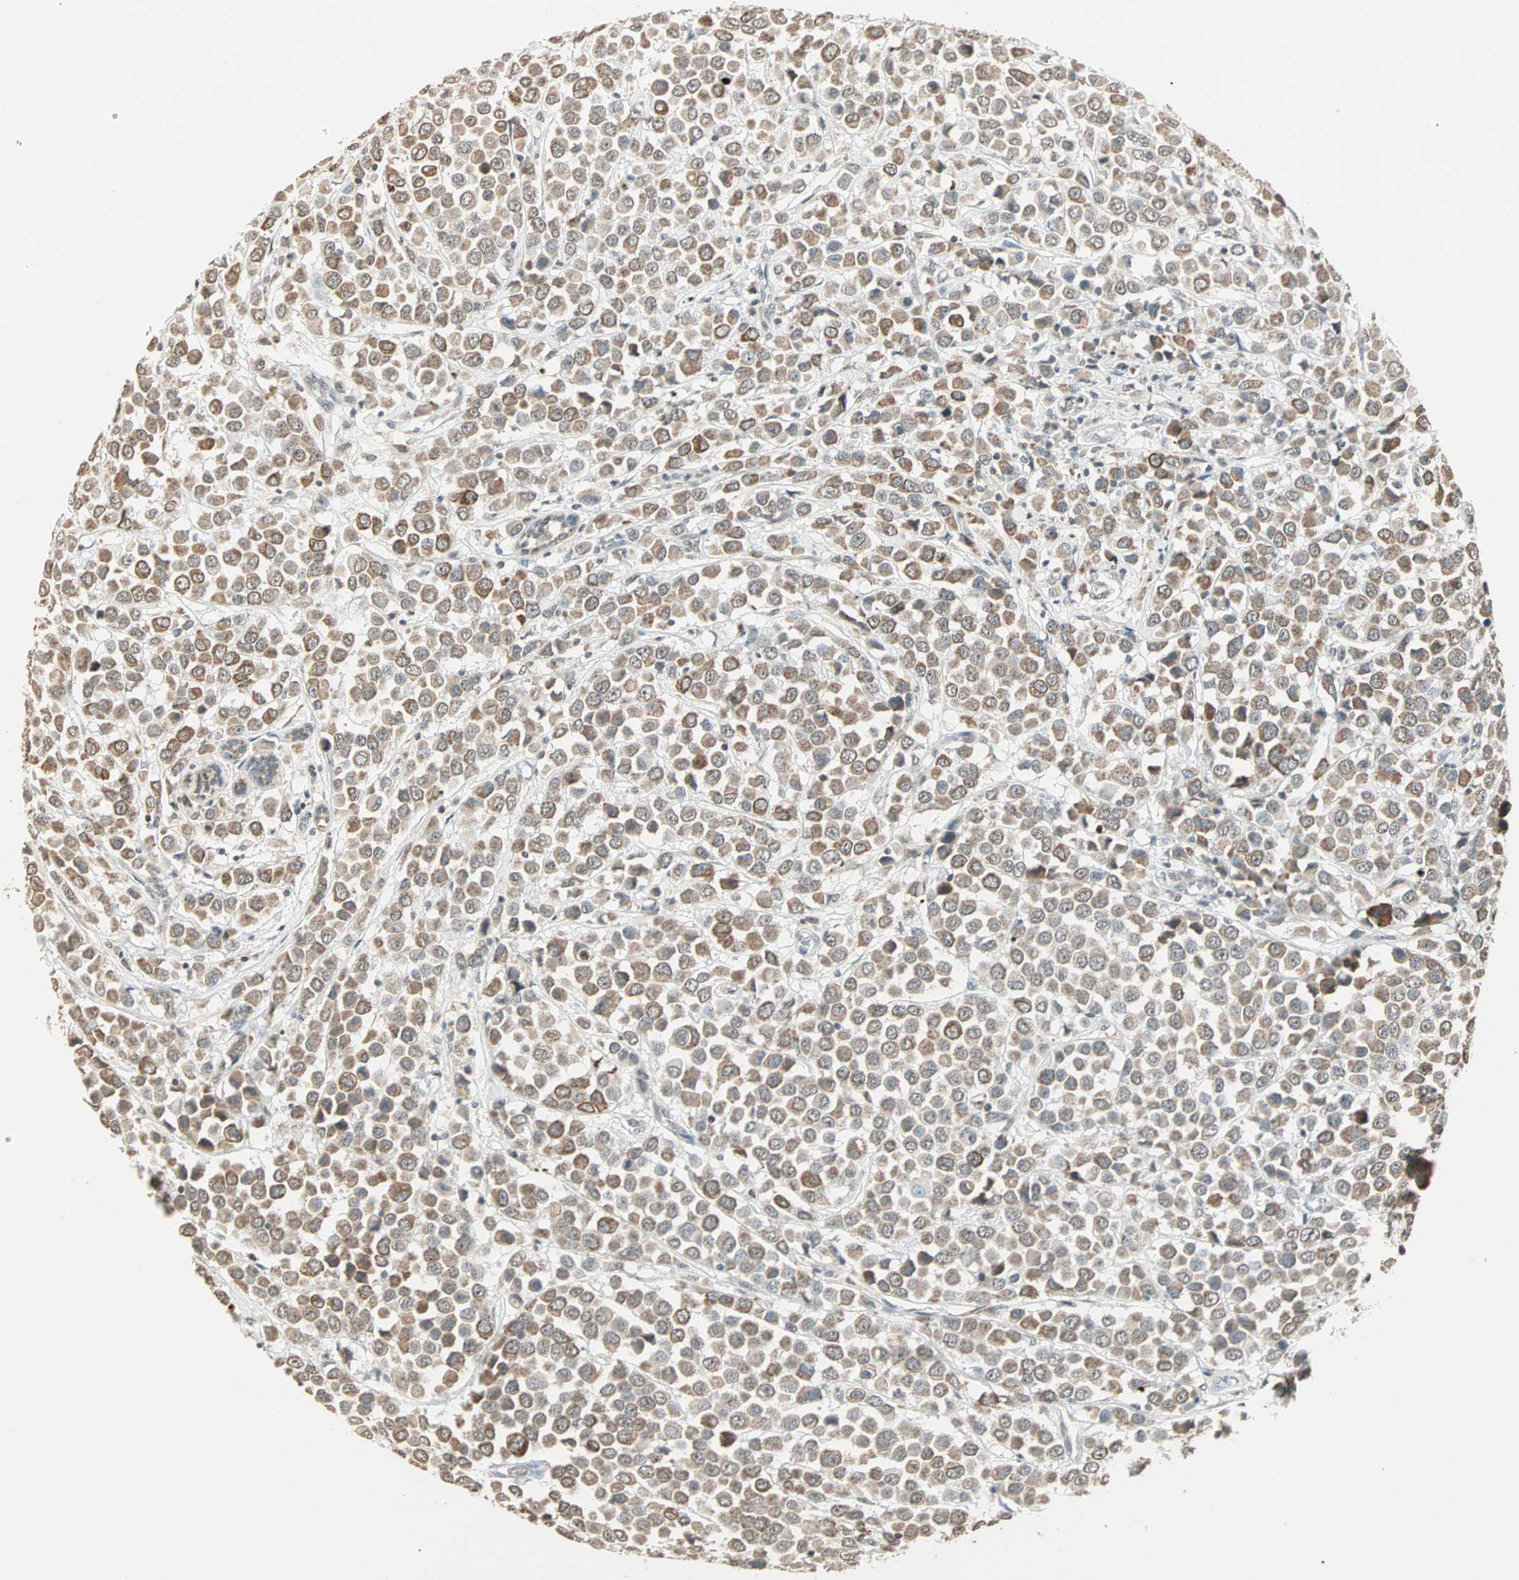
{"staining": {"intensity": "moderate", "quantity": ">75%", "location": "cytoplasmic/membranous"}, "tissue": "breast cancer", "cell_type": "Tumor cells", "image_type": "cancer", "snomed": [{"axis": "morphology", "description": "Duct carcinoma"}, {"axis": "topography", "description": "Breast"}], "caption": "IHC image of breast cancer stained for a protein (brown), which shows medium levels of moderate cytoplasmic/membranous staining in approximately >75% of tumor cells.", "gene": "PRELID1", "patient": {"sex": "female", "age": 61}}